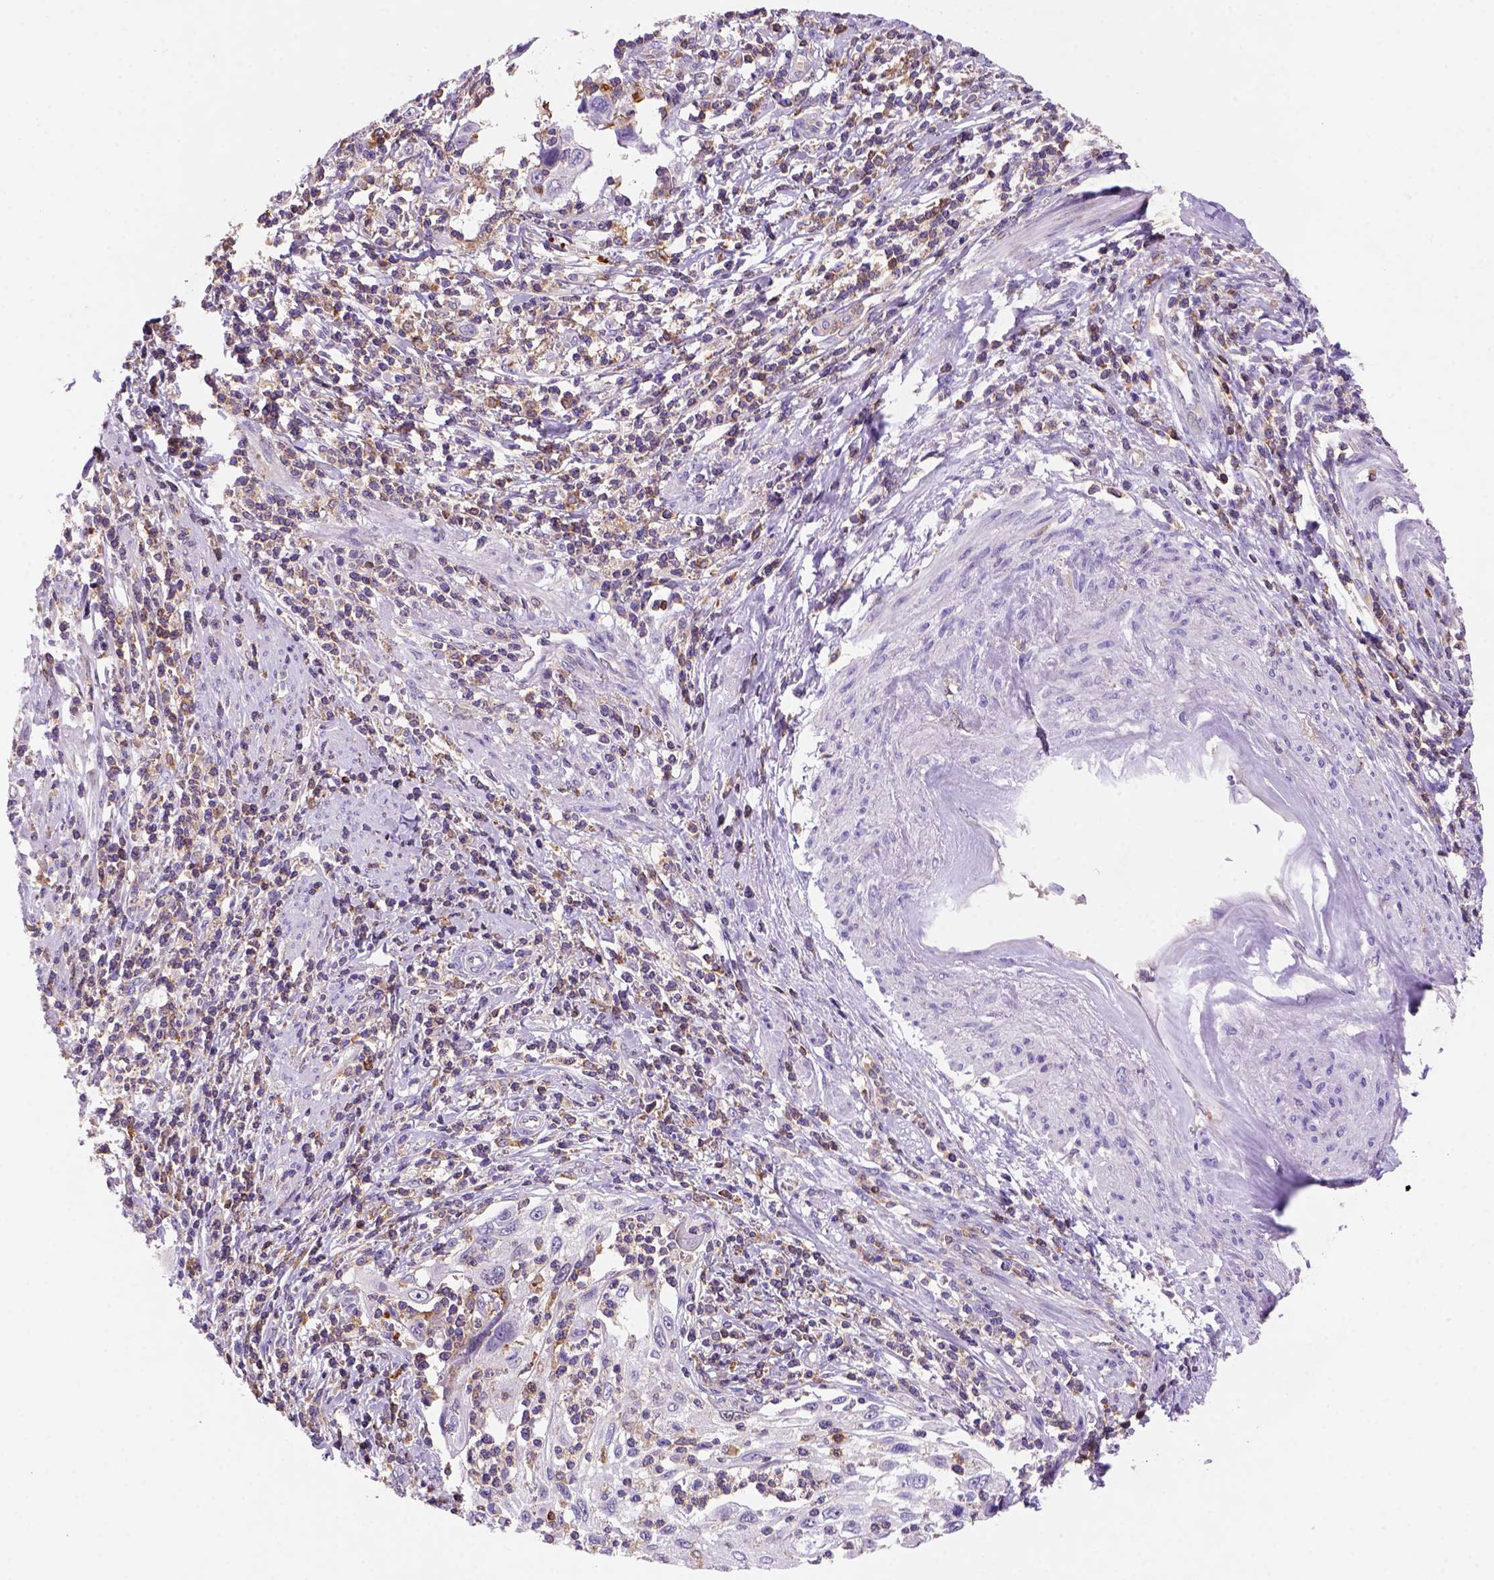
{"staining": {"intensity": "negative", "quantity": "none", "location": "none"}, "tissue": "cervical cancer", "cell_type": "Tumor cells", "image_type": "cancer", "snomed": [{"axis": "morphology", "description": "Squamous cell carcinoma, NOS"}, {"axis": "topography", "description": "Cervix"}], "caption": "Tumor cells are negative for brown protein staining in cervical cancer (squamous cell carcinoma).", "gene": "INPP5D", "patient": {"sex": "female", "age": 70}}